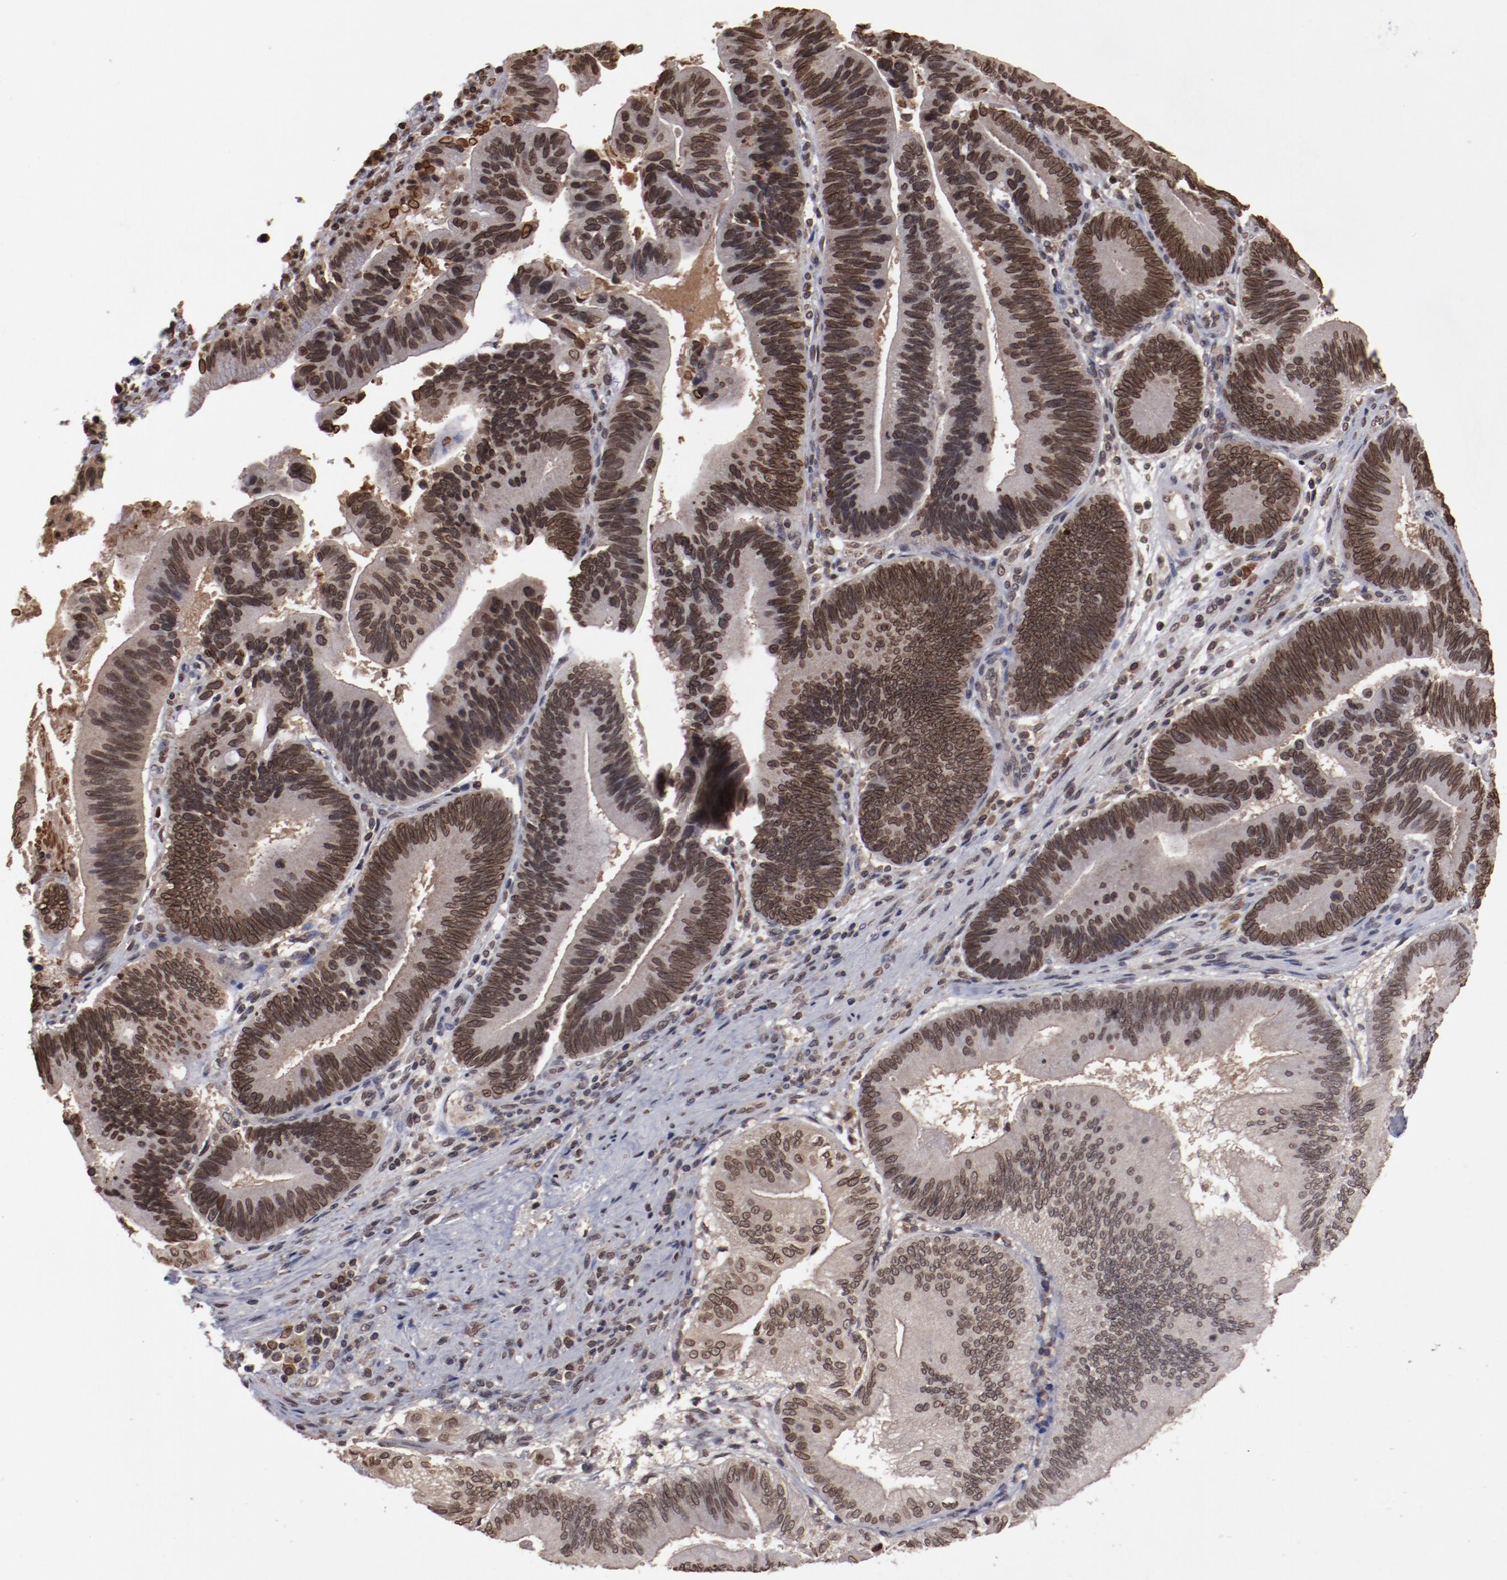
{"staining": {"intensity": "strong", "quantity": ">75%", "location": "nuclear"}, "tissue": "pancreatic cancer", "cell_type": "Tumor cells", "image_type": "cancer", "snomed": [{"axis": "morphology", "description": "Adenocarcinoma, NOS"}, {"axis": "topography", "description": "Pancreas"}], "caption": "Brown immunohistochemical staining in human pancreatic cancer demonstrates strong nuclear staining in about >75% of tumor cells.", "gene": "AKT1", "patient": {"sex": "male", "age": 82}}